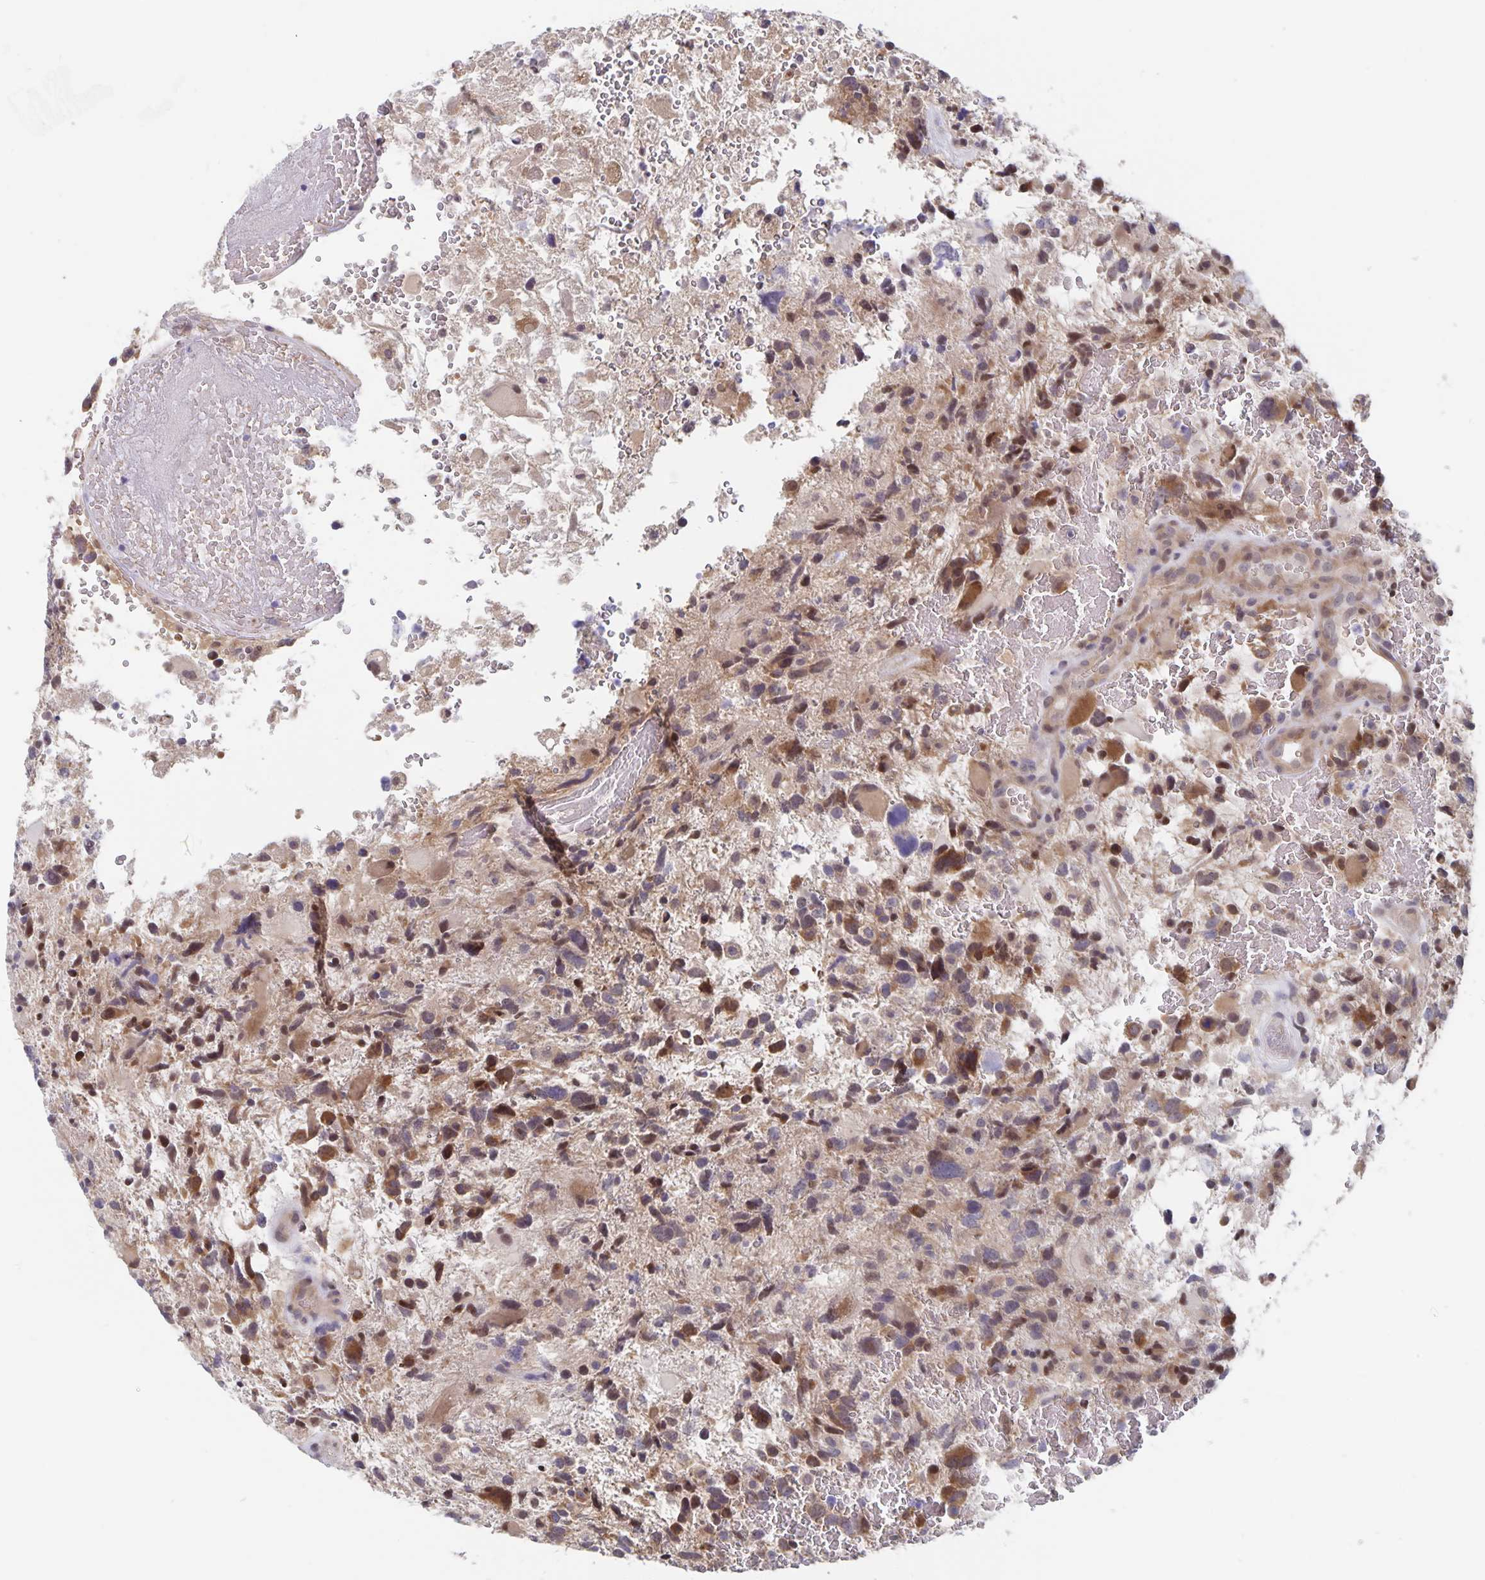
{"staining": {"intensity": "moderate", "quantity": "25%-75%", "location": "cytoplasmic/membranous,nuclear"}, "tissue": "glioma", "cell_type": "Tumor cells", "image_type": "cancer", "snomed": [{"axis": "morphology", "description": "Glioma, malignant, High grade"}, {"axis": "topography", "description": "Brain"}], "caption": "This micrograph demonstrates glioma stained with immunohistochemistry to label a protein in brown. The cytoplasmic/membranous and nuclear of tumor cells show moderate positivity for the protein. Nuclei are counter-stained blue.", "gene": "BAG6", "patient": {"sex": "female", "age": 71}}